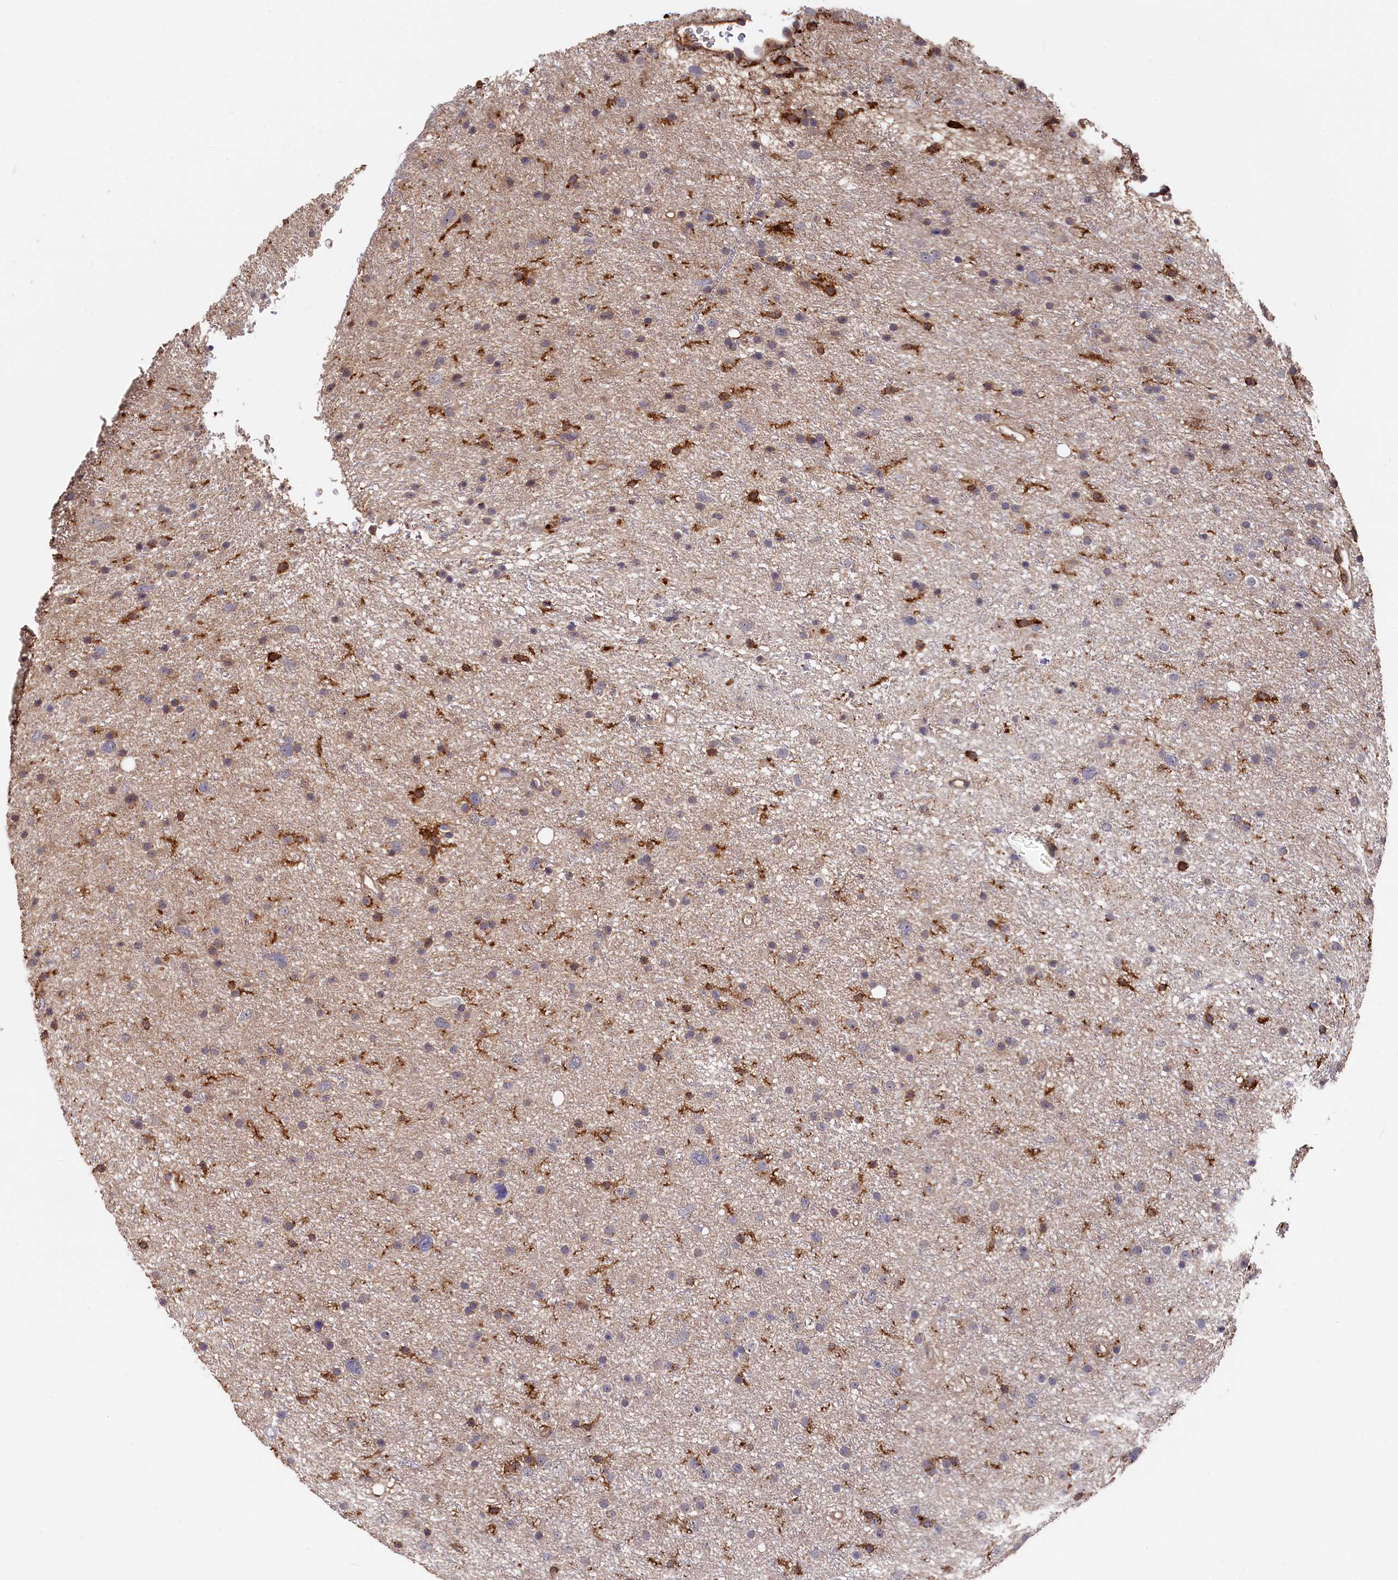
{"staining": {"intensity": "negative", "quantity": "none", "location": "none"}, "tissue": "glioma", "cell_type": "Tumor cells", "image_type": "cancer", "snomed": [{"axis": "morphology", "description": "Glioma, malignant, Low grade"}, {"axis": "topography", "description": "Cerebral cortex"}], "caption": "Tumor cells are negative for protein expression in human glioma.", "gene": "PLEKHO2", "patient": {"sex": "female", "age": 39}}